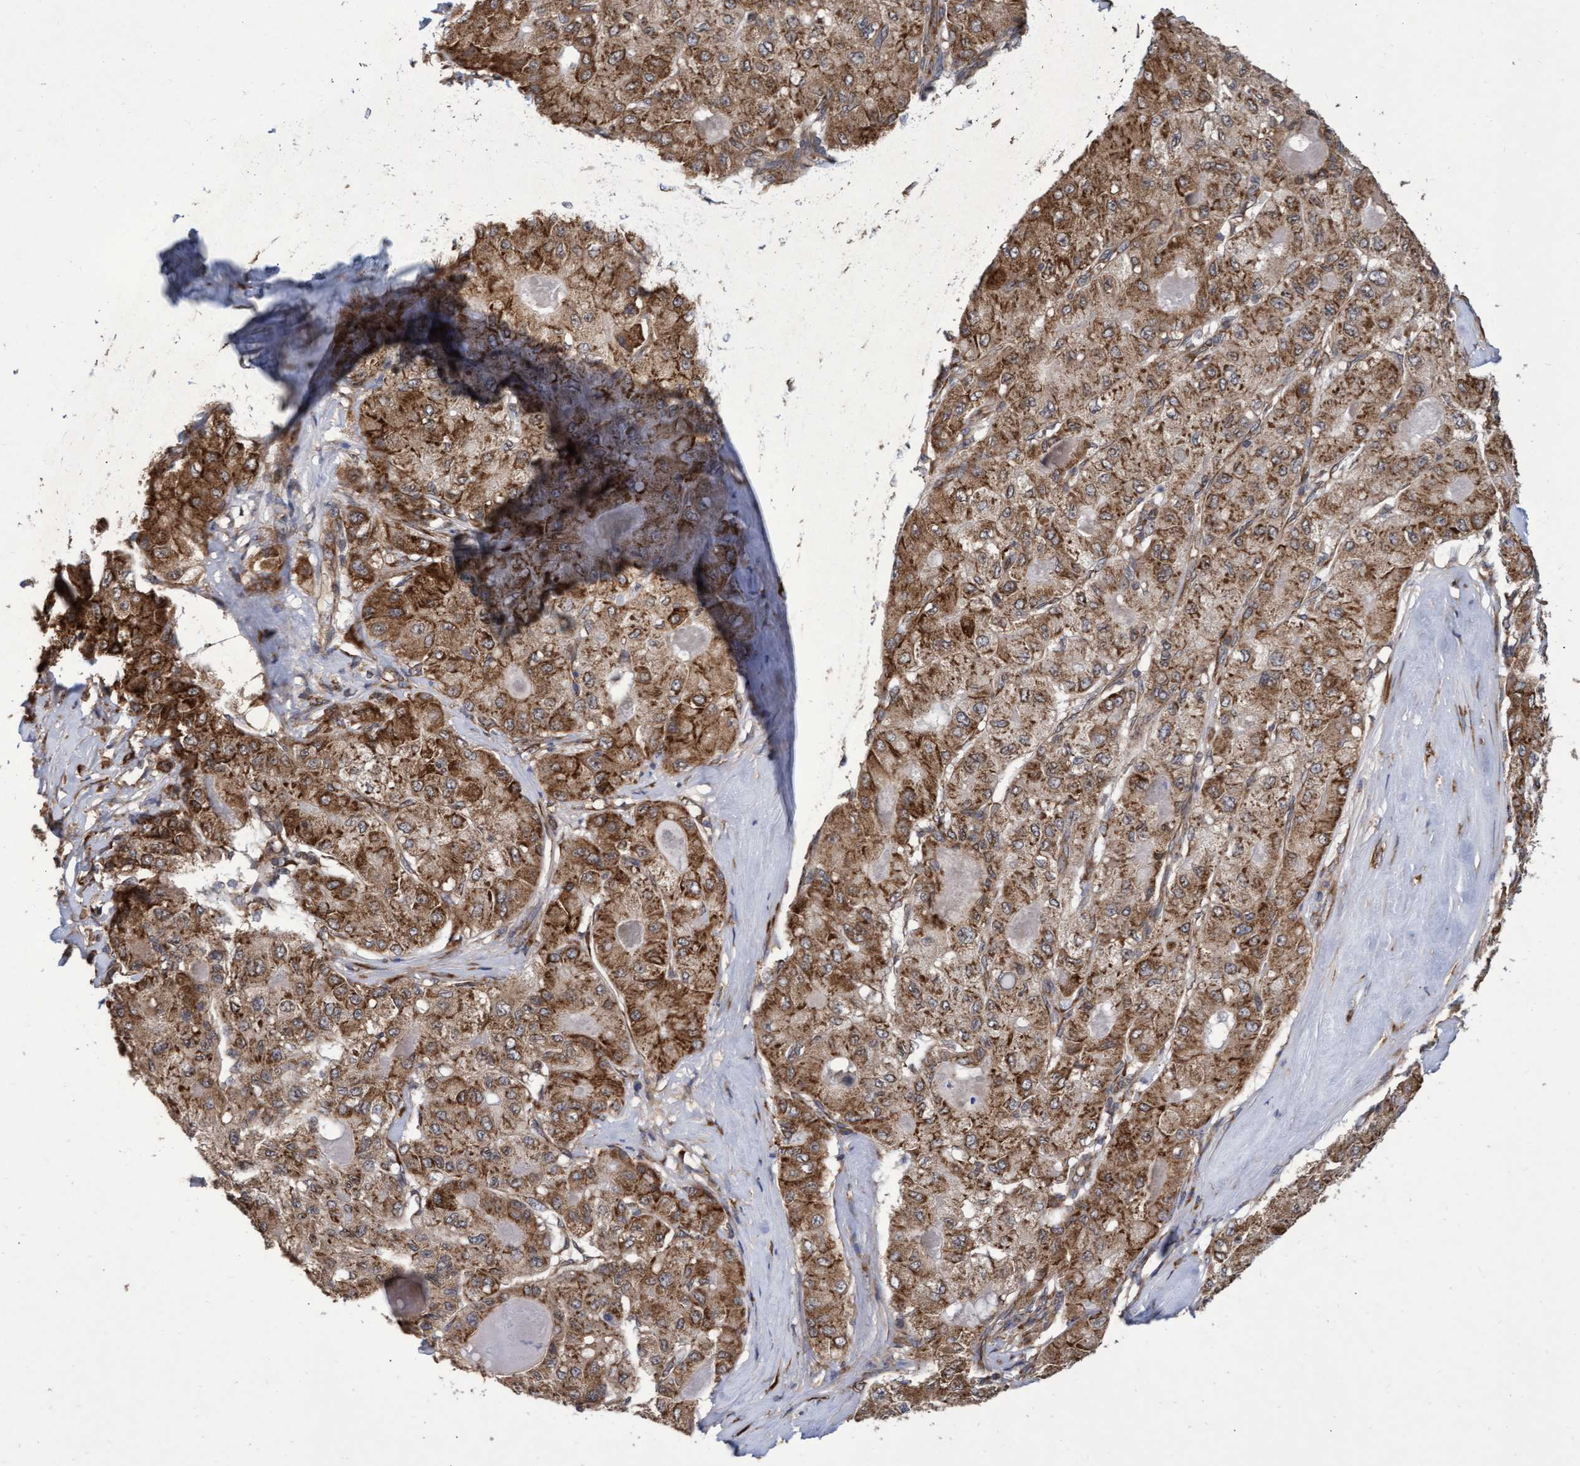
{"staining": {"intensity": "strong", "quantity": ">75%", "location": "cytoplasmic/membranous"}, "tissue": "liver cancer", "cell_type": "Tumor cells", "image_type": "cancer", "snomed": [{"axis": "morphology", "description": "Carcinoma, Hepatocellular, NOS"}, {"axis": "topography", "description": "Liver"}], "caption": "The image shows staining of hepatocellular carcinoma (liver), revealing strong cytoplasmic/membranous protein positivity (brown color) within tumor cells.", "gene": "ABCF2", "patient": {"sex": "male", "age": 80}}